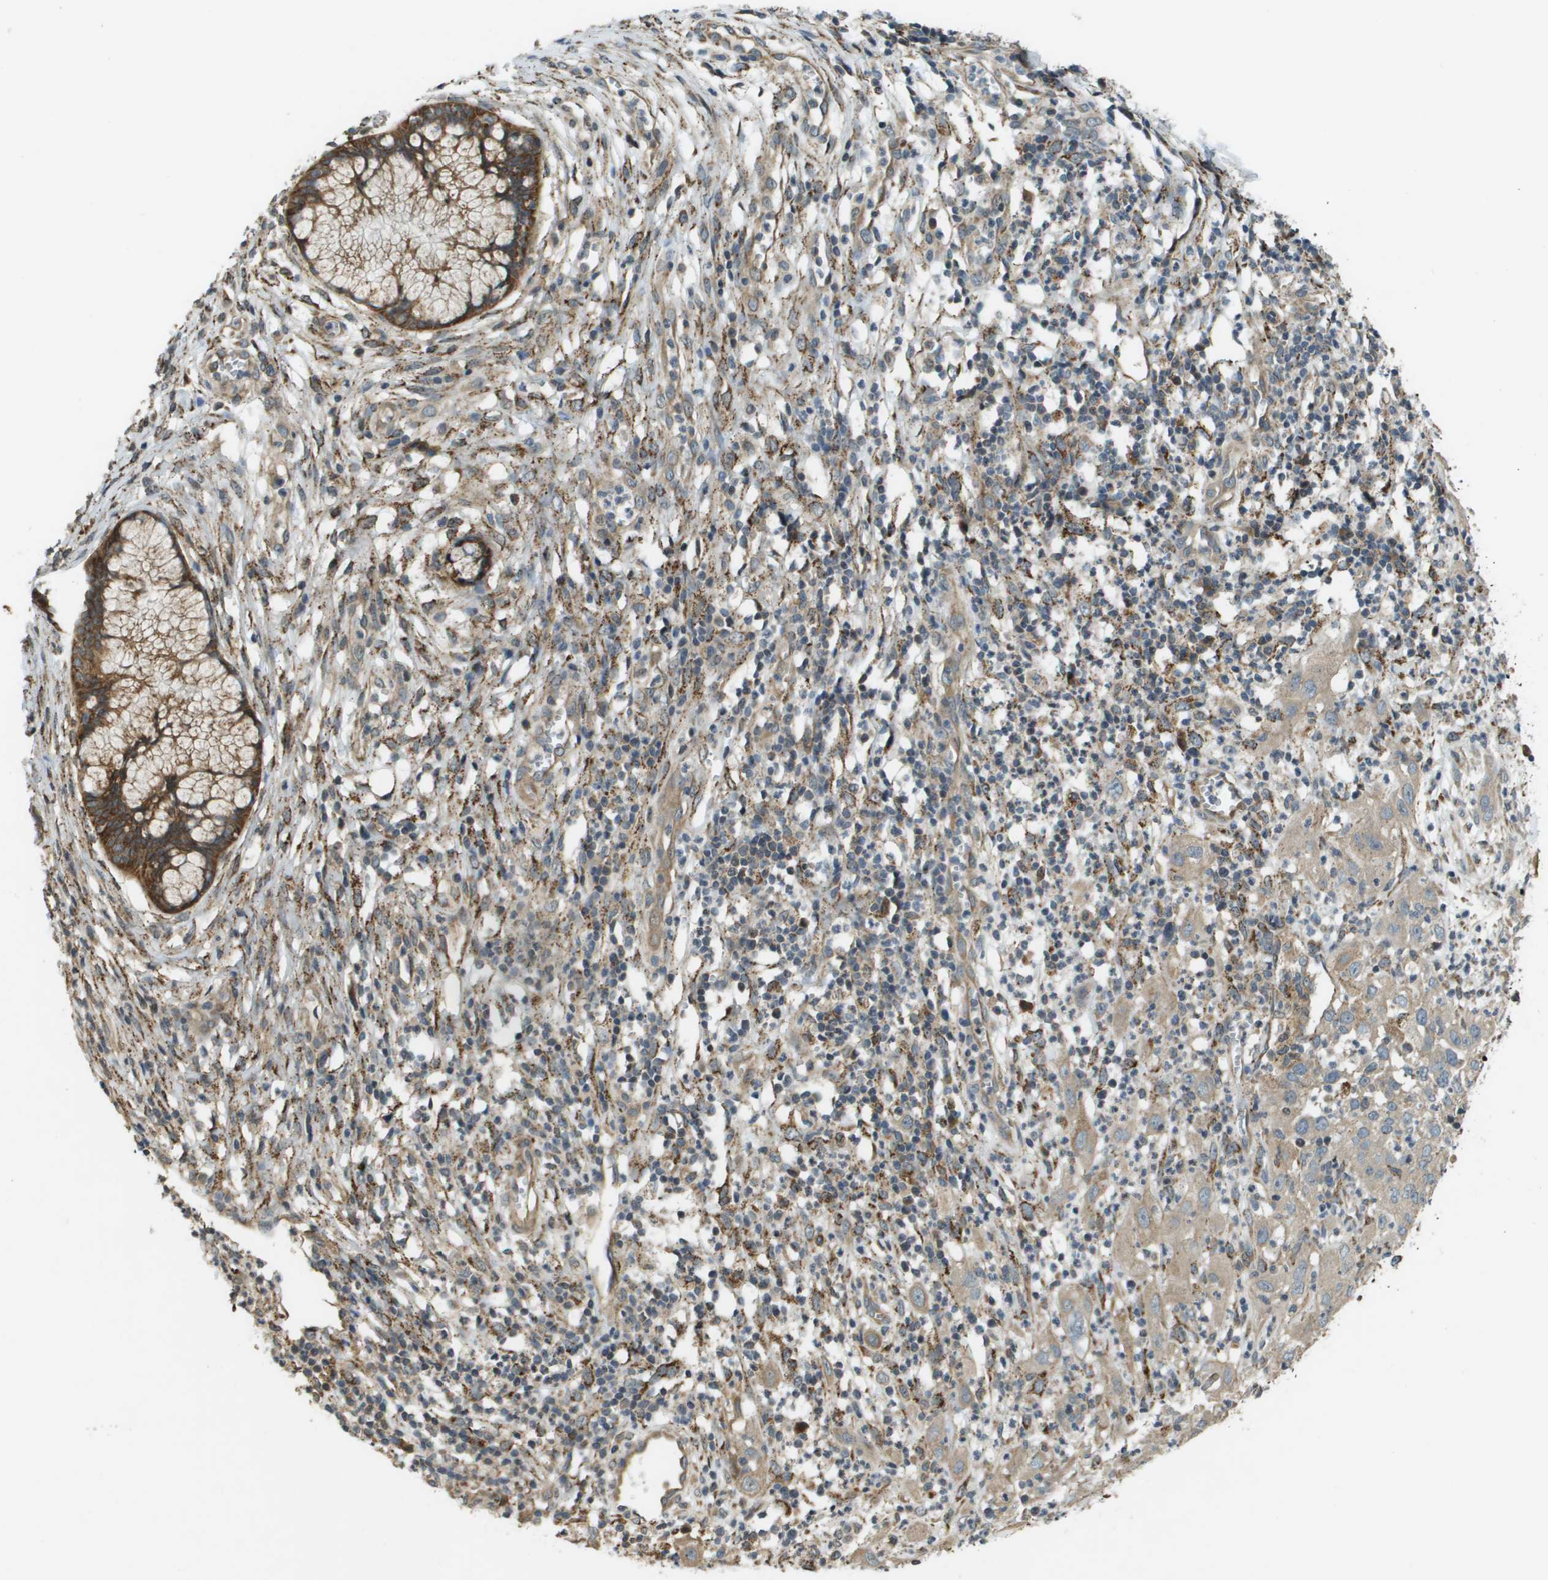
{"staining": {"intensity": "moderate", "quantity": ">75%", "location": "cytoplasmic/membranous"}, "tissue": "cervical cancer", "cell_type": "Tumor cells", "image_type": "cancer", "snomed": [{"axis": "morphology", "description": "Squamous cell carcinoma, NOS"}, {"axis": "topography", "description": "Cervix"}], "caption": "A brown stain shows moderate cytoplasmic/membranous expression of a protein in human cervical cancer (squamous cell carcinoma) tumor cells.", "gene": "CDKN2C", "patient": {"sex": "female", "age": 32}}